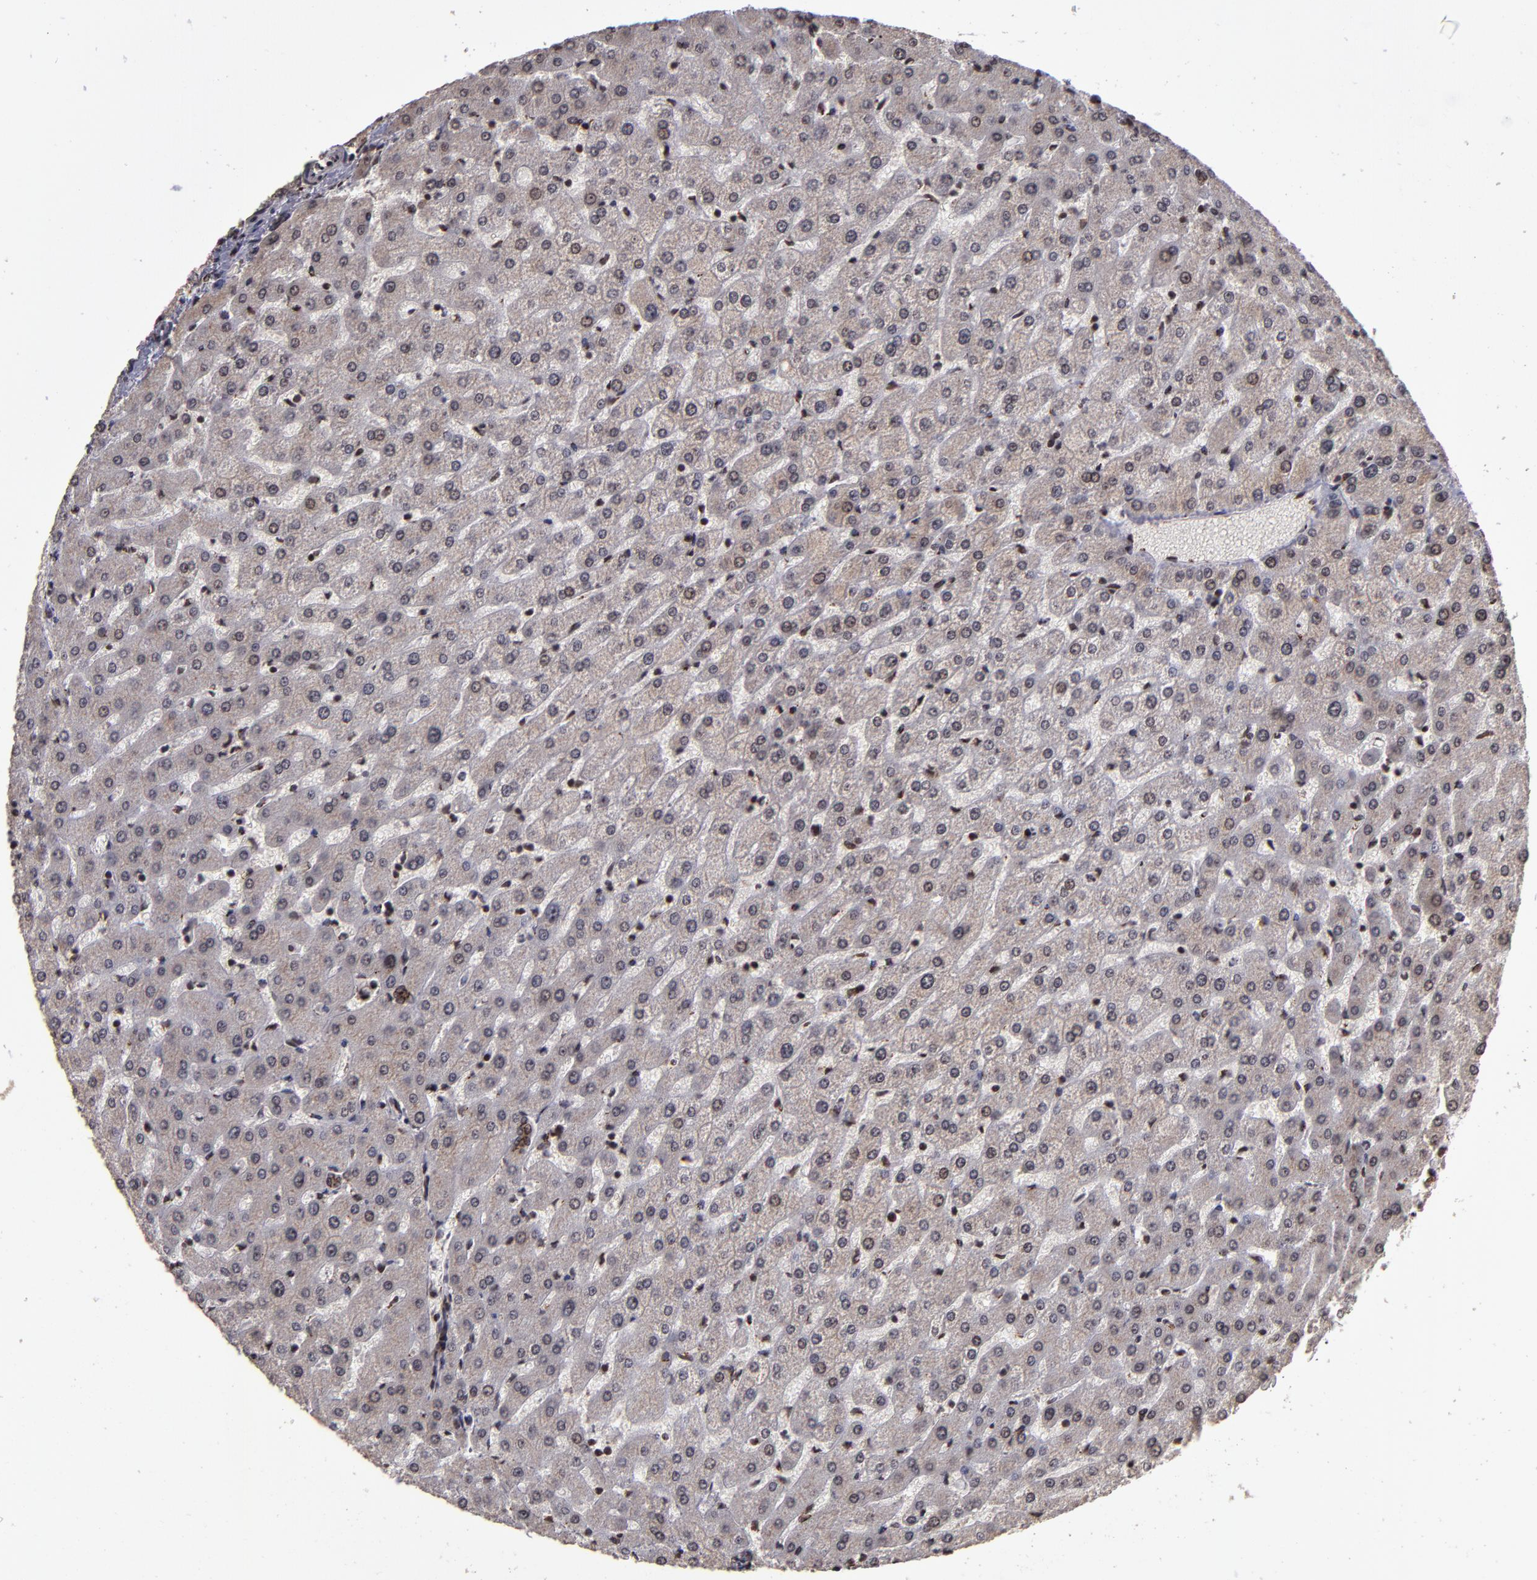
{"staining": {"intensity": "strong", "quantity": ">75%", "location": "cytoplasmic/membranous,nuclear"}, "tissue": "liver", "cell_type": "Cholangiocytes", "image_type": "normal", "snomed": [{"axis": "morphology", "description": "Normal tissue, NOS"}, {"axis": "morphology", "description": "Fibrosis, NOS"}, {"axis": "topography", "description": "Liver"}], "caption": "IHC micrograph of benign liver stained for a protein (brown), which demonstrates high levels of strong cytoplasmic/membranous,nuclear staining in approximately >75% of cholangiocytes.", "gene": "CSDC2", "patient": {"sex": "female", "age": 29}}